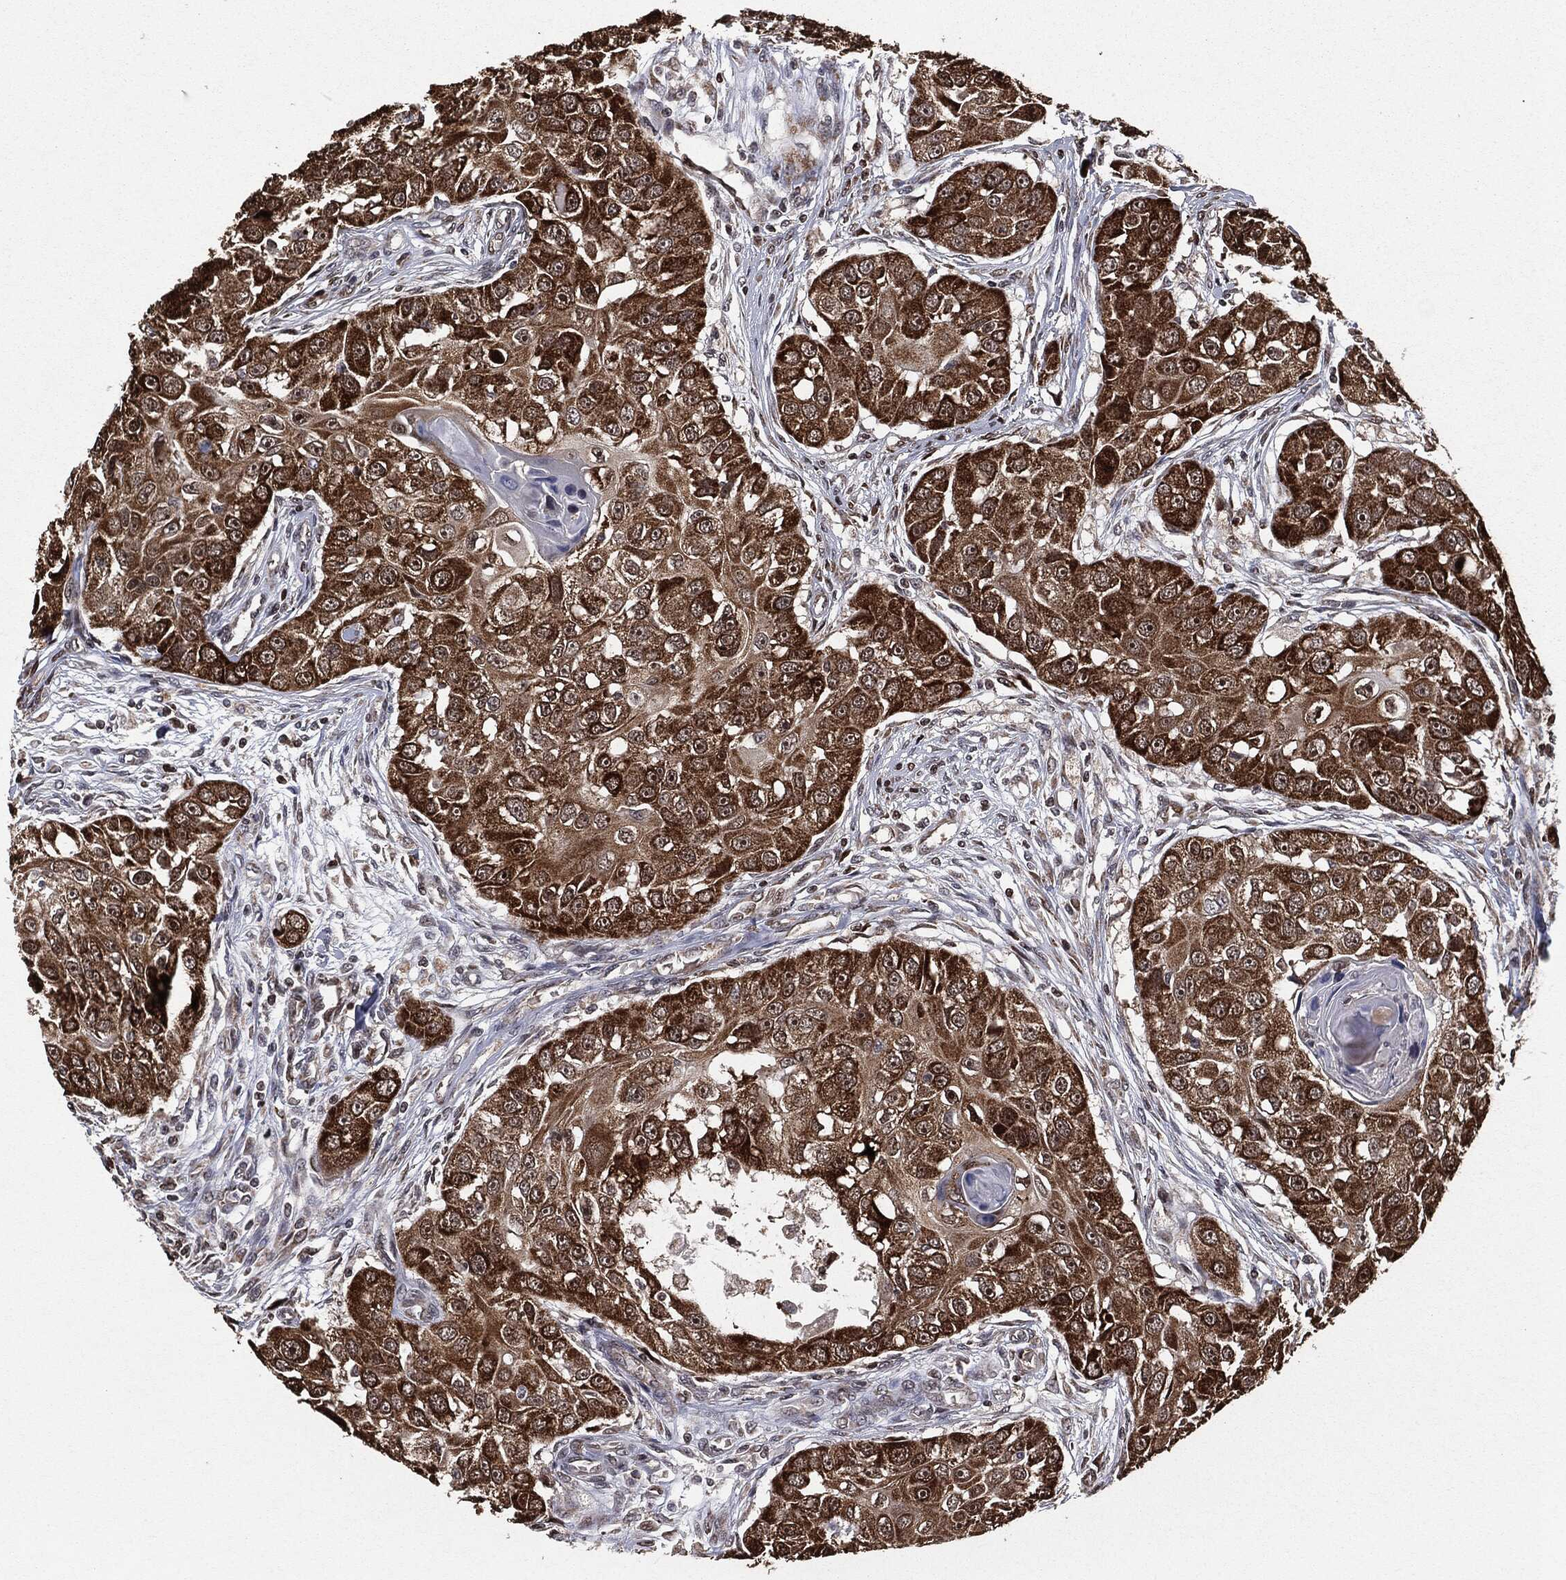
{"staining": {"intensity": "strong", "quantity": ">75%", "location": "cytoplasmic/membranous"}, "tissue": "head and neck cancer", "cell_type": "Tumor cells", "image_type": "cancer", "snomed": [{"axis": "morphology", "description": "Squamous cell carcinoma, NOS"}, {"axis": "topography", "description": "Head-Neck"}], "caption": "About >75% of tumor cells in head and neck cancer (squamous cell carcinoma) exhibit strong cytoplasmic/membranous protein positivity as visualized by brown immunohistochemical staining.", "gene": "CHCHD2", "patient": {"sex": "male", "age": 51}}